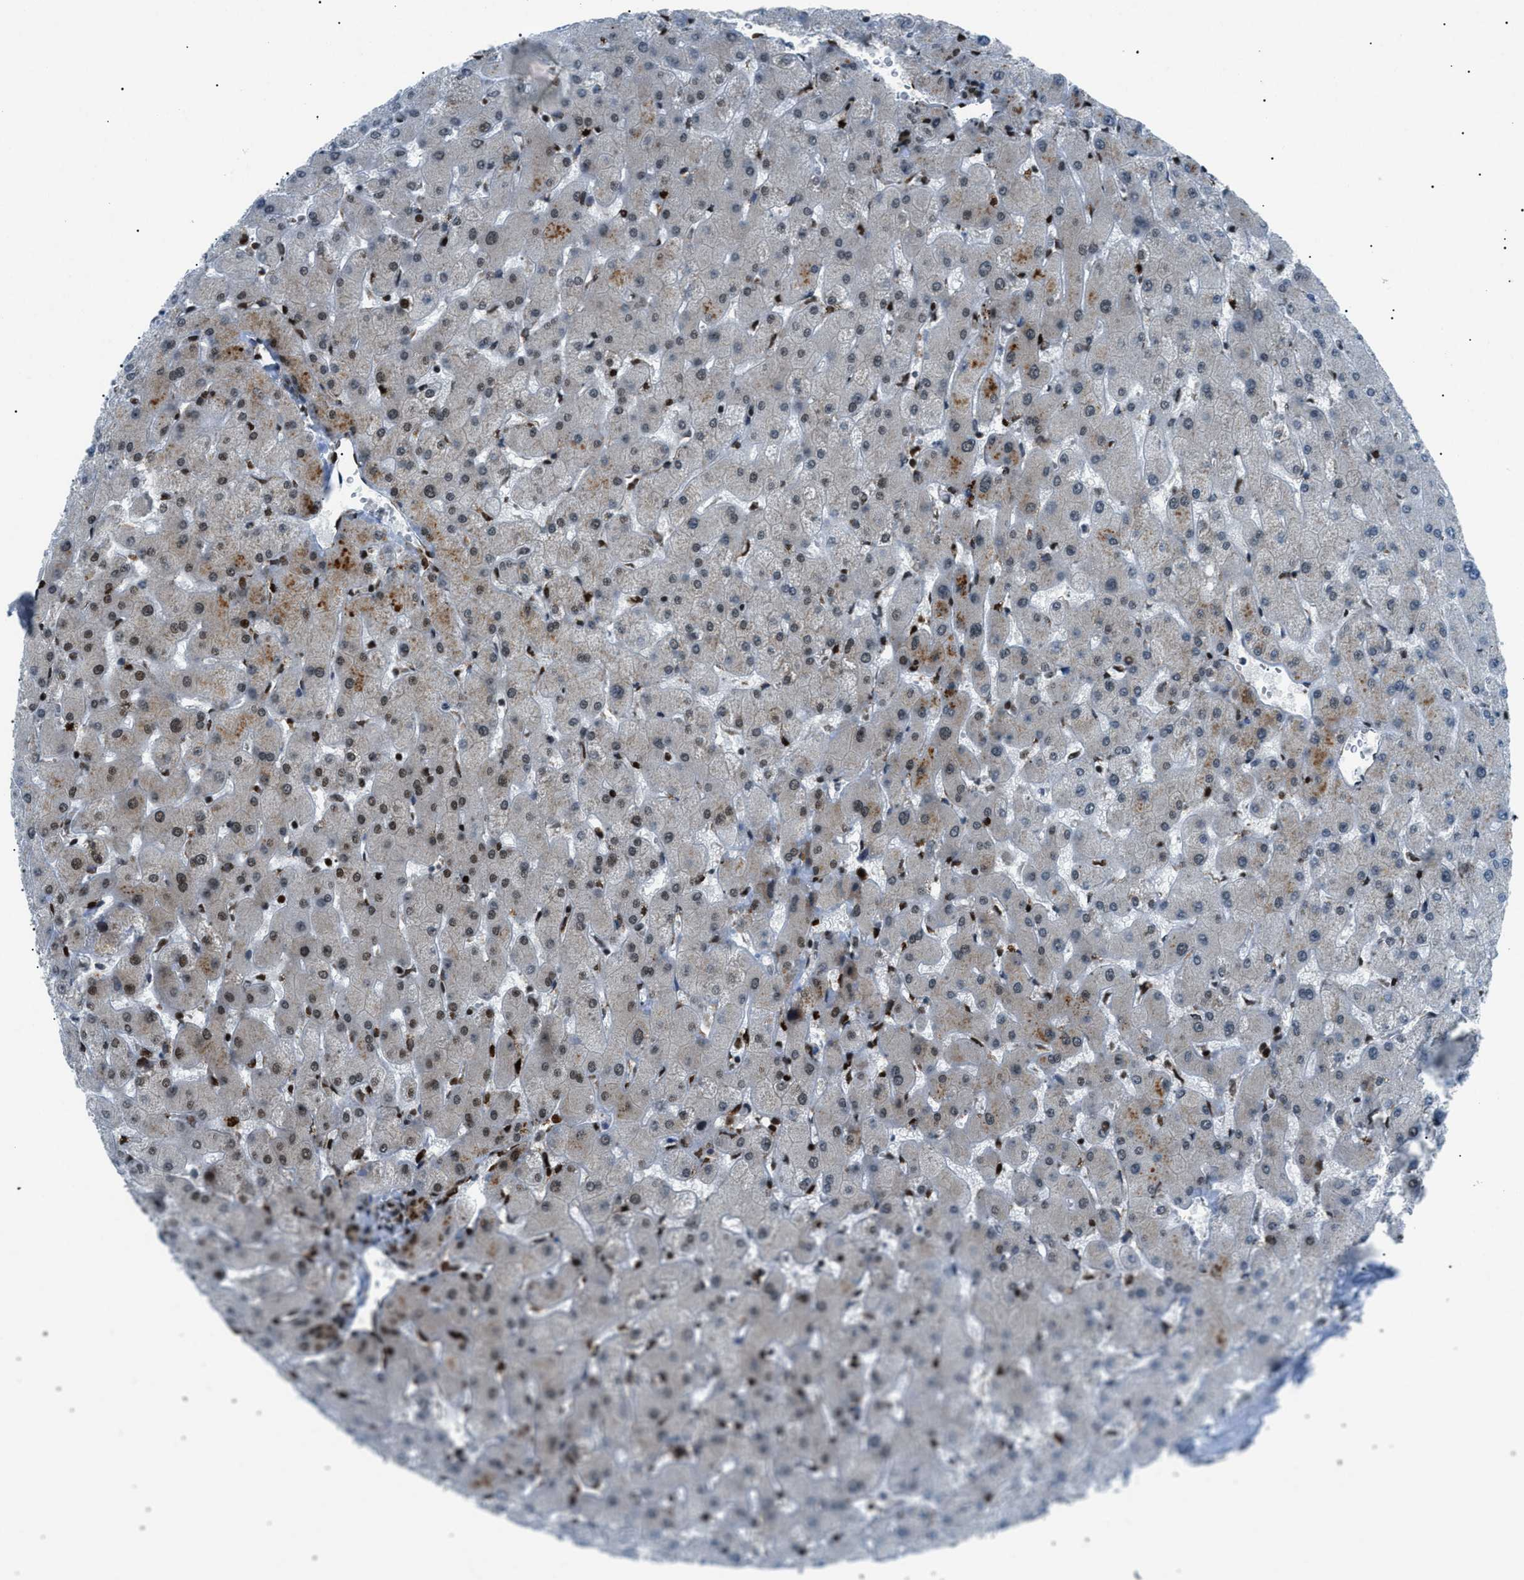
{"staining": {"intensity": "moderate", "quantity": ">75%", "location": "nuclear"}, "tissue": "liver", "cell_type": "Cholangiocytes", "image_type": "normal", "snomed": [{"axis": "morphology", "description": "Normal tissue, NOS"}, {"axis": "topography", "description": "Liver"}], "caption": "Moderate nuclear protein positivity is present in approximately >75% of cholangiocytes in liver. The protein of interest is stained brown, and the nuclei are stained in blue (DAB IHC with brightfield microscopy, high magnification).", "gene": "HNRNPK", "patient": {"sex": "female", "age": 63}}